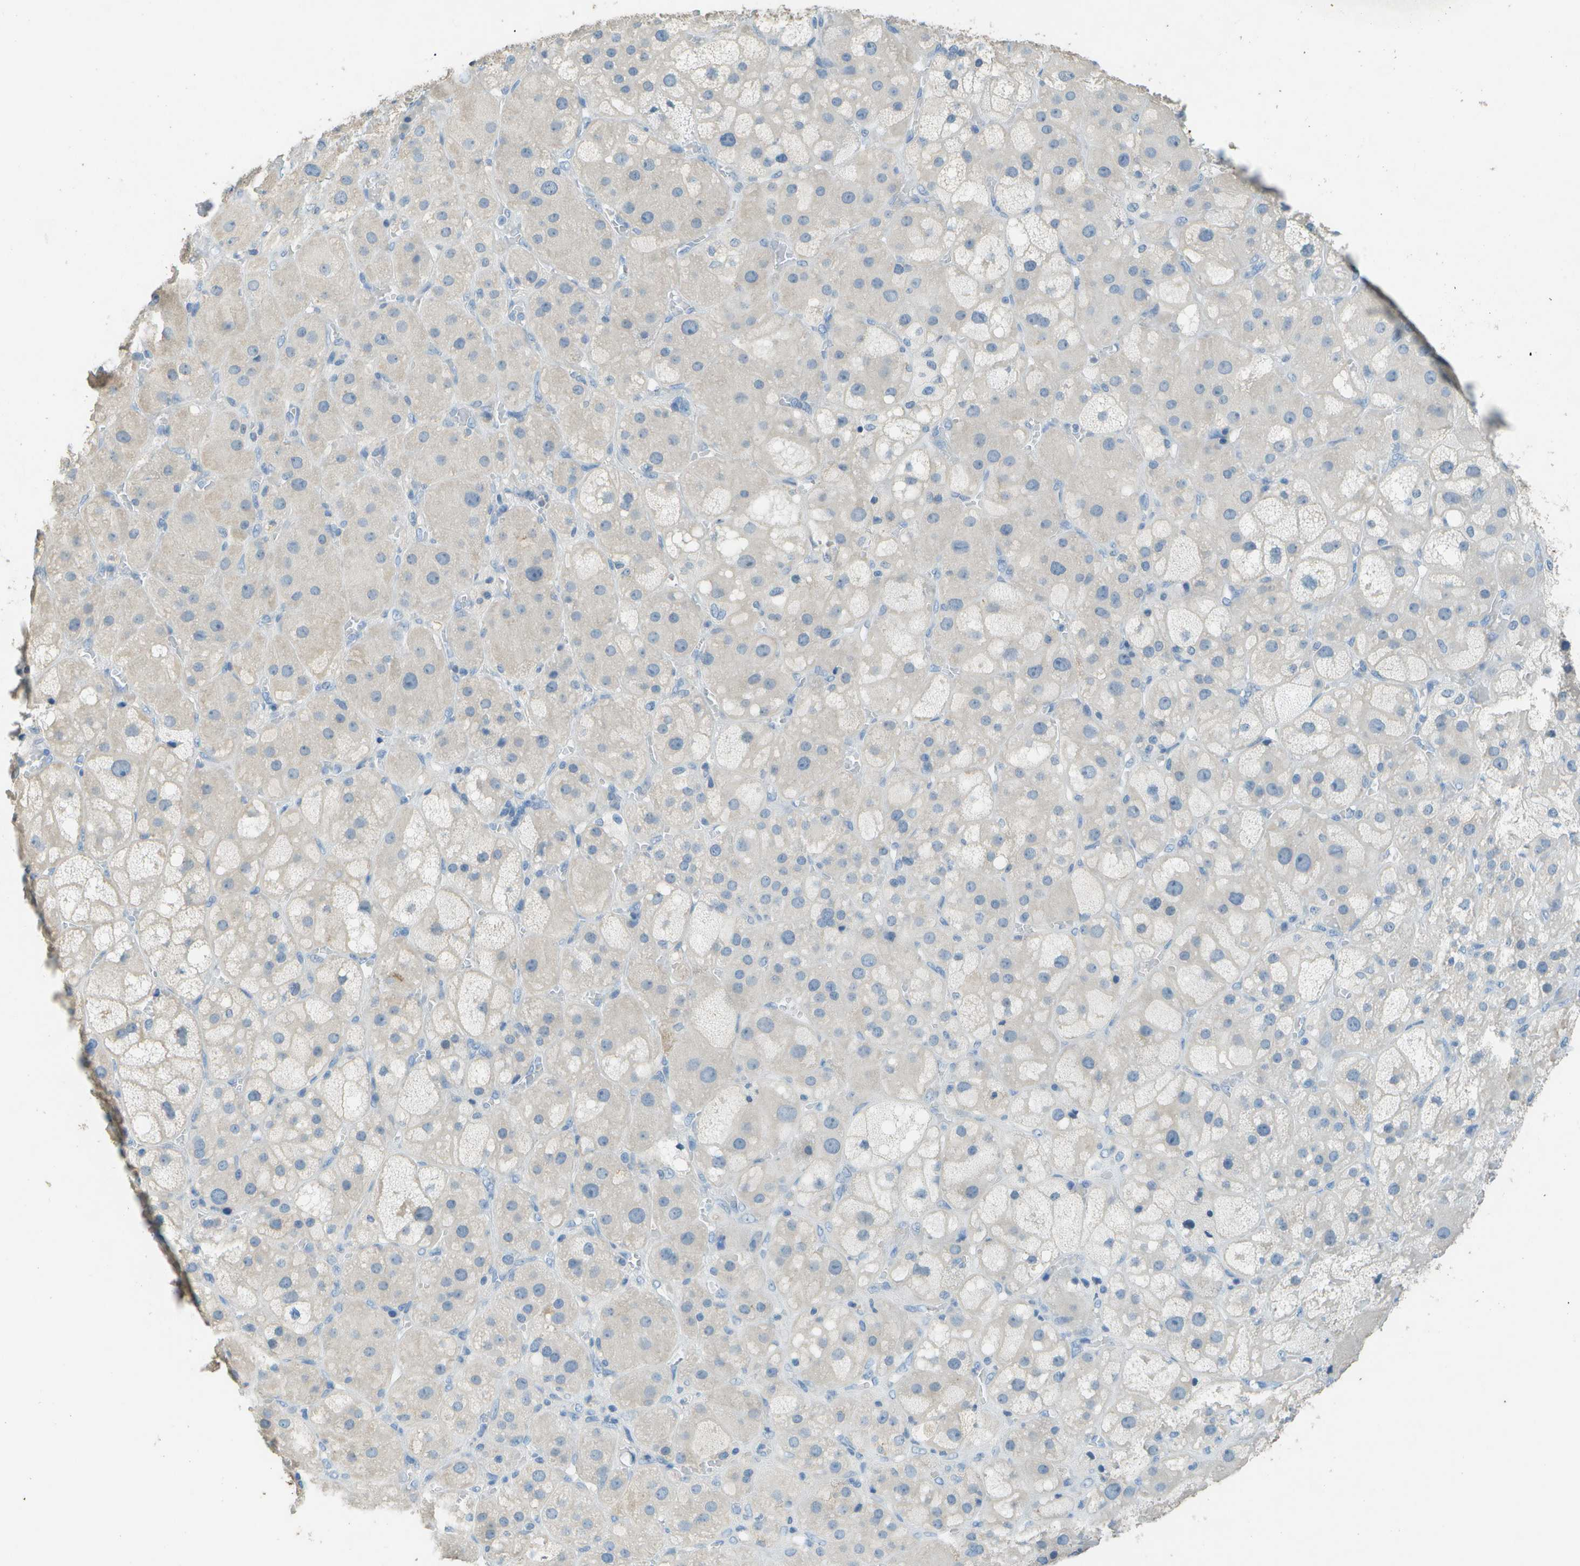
{"staining": {"intensity": "weak", "quantity": "<25%", "location": "cytoplasmic/membranous"}, "tissue": "adrenal gland", "cell_type": "Glandular cells", "image_type": "normal", "snomed": [{"axis": "morphology", "description": "Normal tissue, NOS"}, {"axis": "topography", "description": "Adrenal gland"}], "caption": "Immunohistochemistry (IHC) of unremarkable human adrenal gland reveals no staining in glandular cells. The staining is performed using DAB (3,3'-diaminobenzidine) brown chromogen with nuclei counter-stained in using hematoxylin.", "gene": "LGI2", "patient": {"sex": "female", "age": 47}}